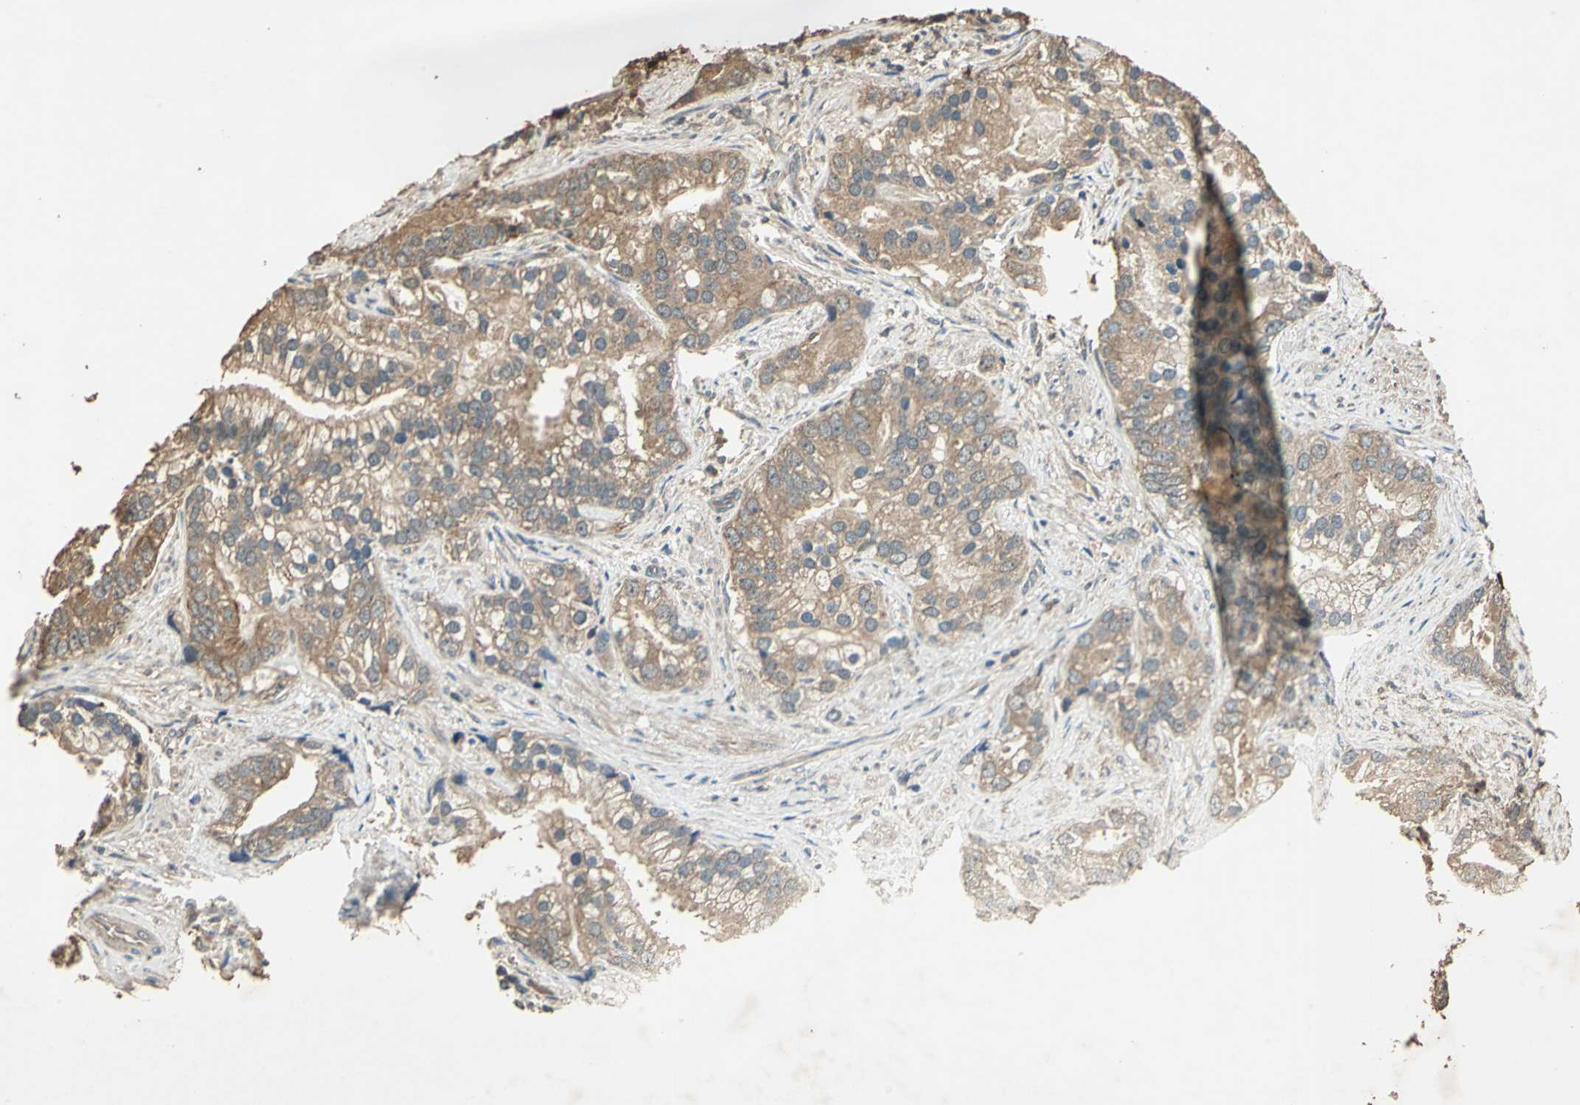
{"staining": {"intensity": "moderate", "quantity": ">75%", "location": "cytoplasmic/membranous"}, "tissue": "prostate cancer", "cell_type": "Tumor cells", "image_type": "cancer", "snomed": [{"axis": "morphology", "description": "Adenocarcinoma, Low grade"}, {"axis": "topography", "description": "Prostate"}], "caption": "An immunohistochemistry histopathology image of tumor tissue is shown. Protein staining in brown highlights moderate cytoplasmic/membranous positivity in prostate cancer (adenocarcinoma (low-grade)) within tumor cells.", "gene": "TMPRSS4", "patient": {"sex": "male", "age": 71}}